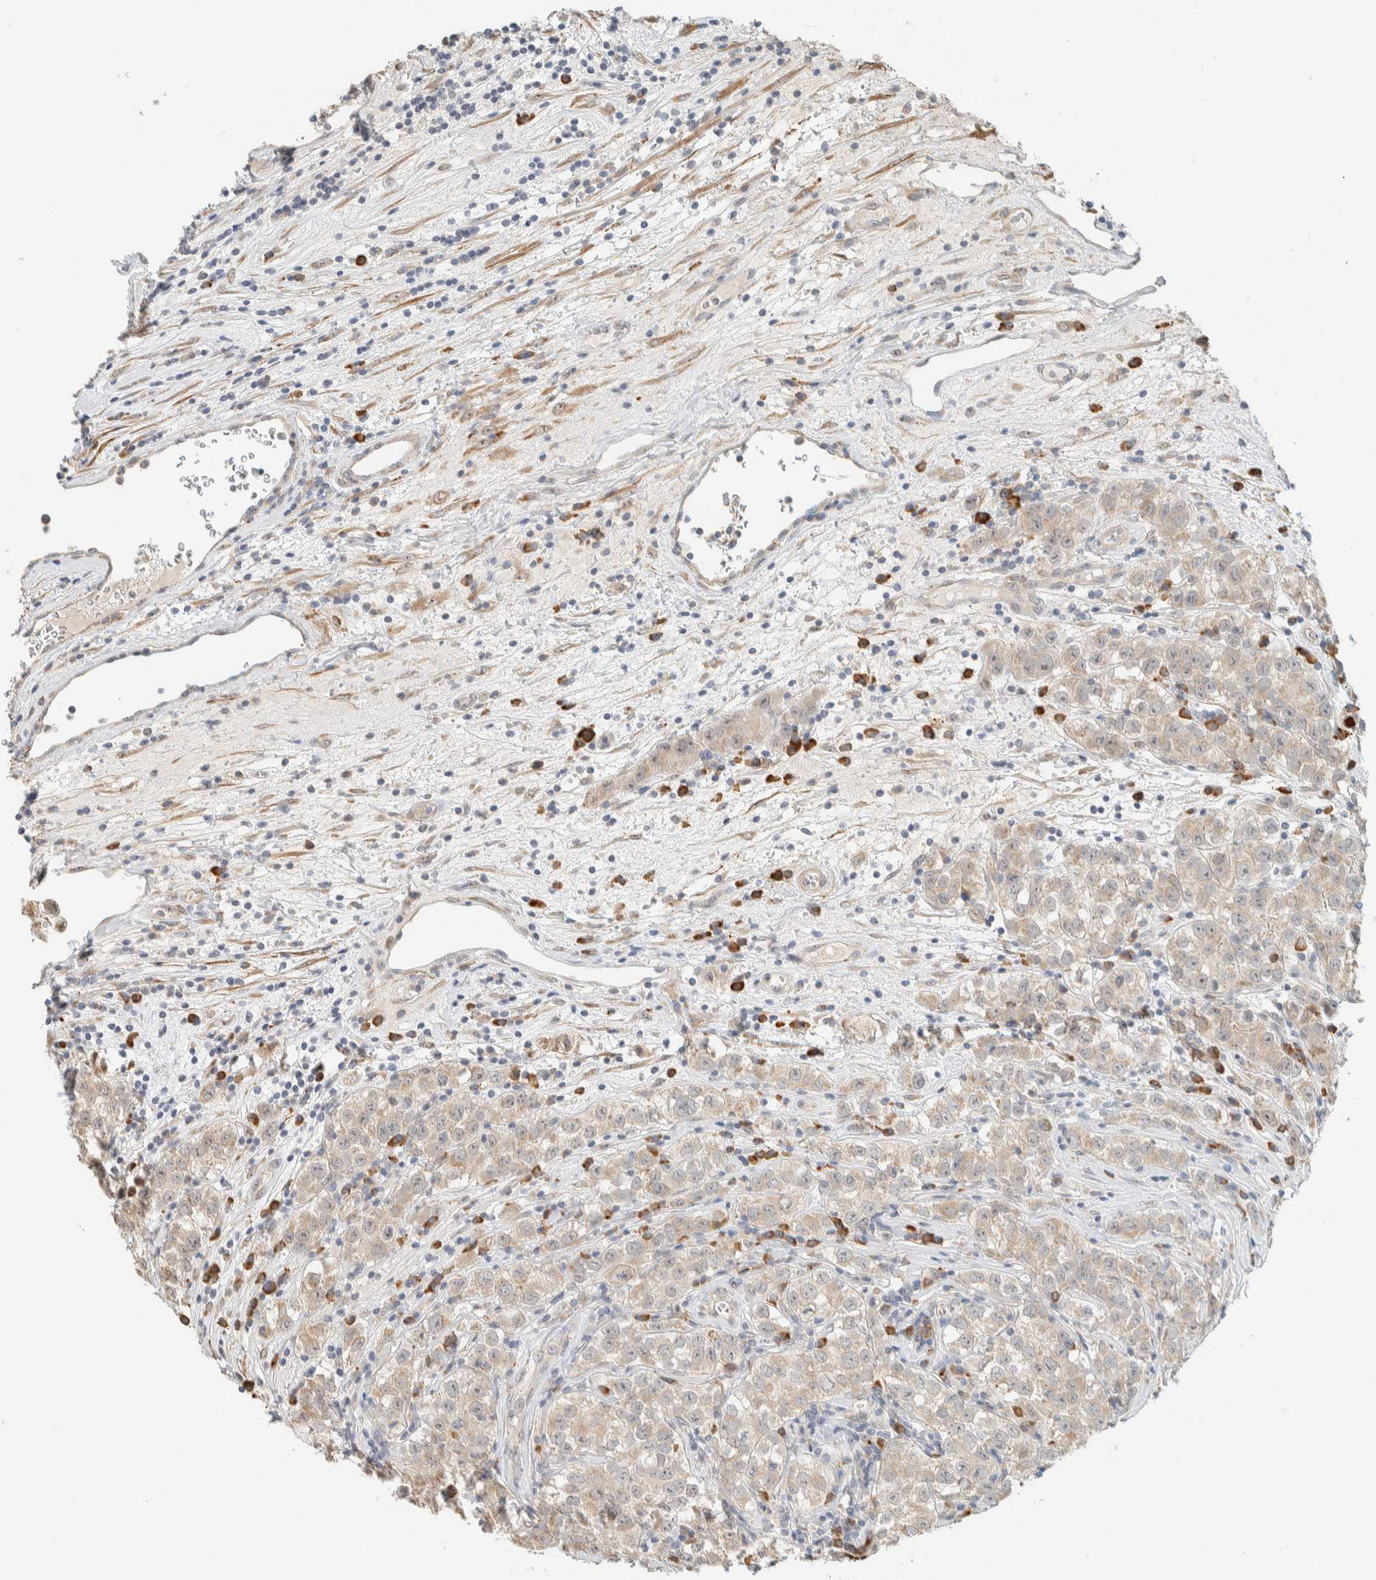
{"staining": {"intensity": "weak", "quantity": "25%-75%", "location": "cytoplasmic/membranous"}, "tissue": "testis cancer", "cell_type": "Tumor cells", "image_type": "cancer", "snomed": [{"axis": "morphology", "description": "Seminoma, NOS"}, {"axis": "morphology", "description": "Carcinoma, Embryonal, NOS"}, {"axis": "topography", "description": "Testis"}], "caption": "Protein staining reveals weak cytoplasmic/membranous expression in approximately 25%-75% of tumor cells in seminoma (testis).", "gene": "KLHL40", "patient": {"sex": "male", "age": 43}}